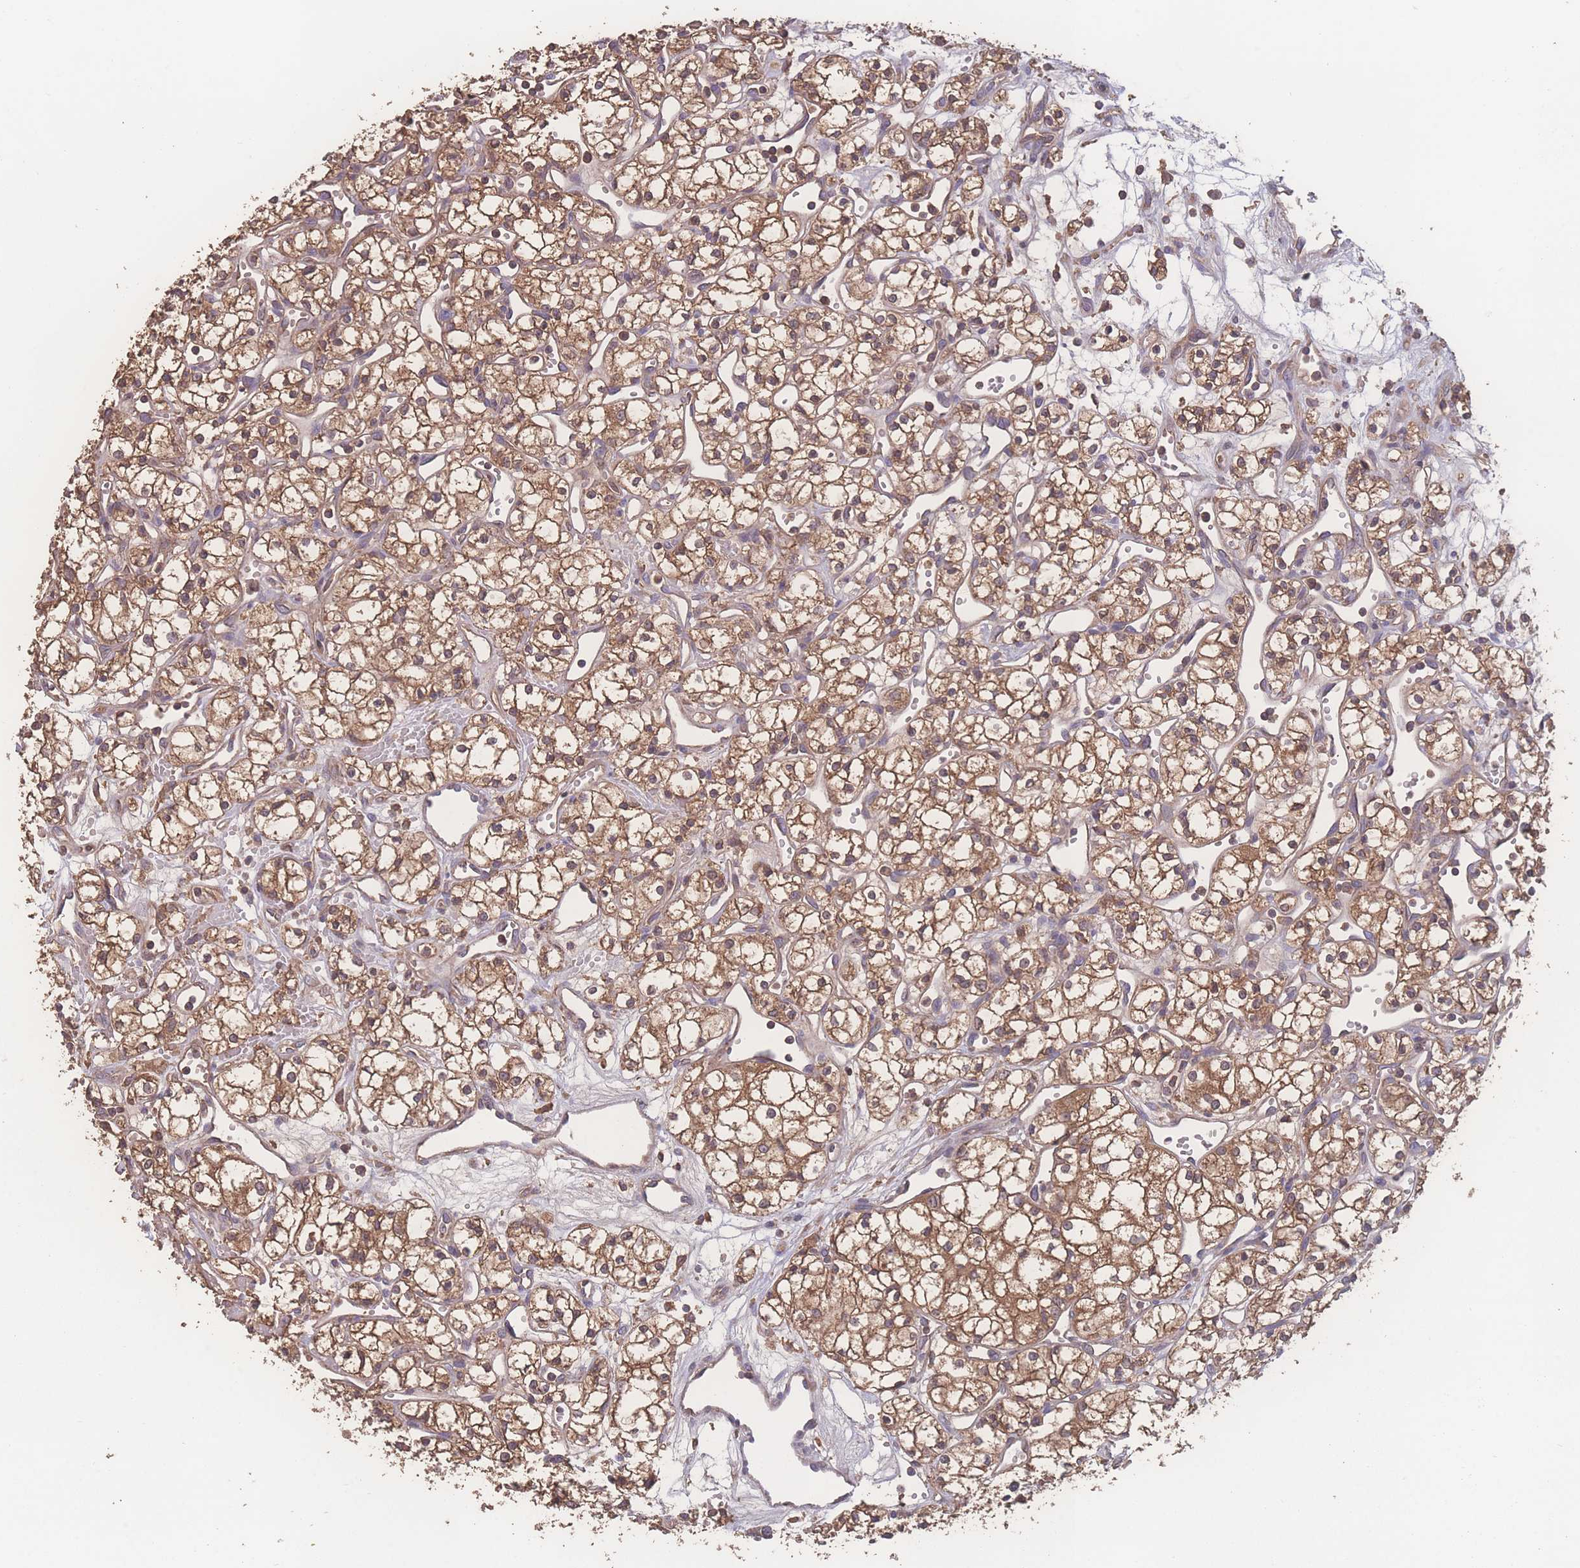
{"staining": {"intensity": "moderate", "quantity": ">75%", "location": "cytoplasmic/membranous"}, "tissue": "renal cancer", "cell_type": "Tumor cells", "image_type": "cancer", "snomed": [{"axis": "morphology", "description": "Adenocarcinoma, NOS"}, {"axis": "topography", "description": "Kidney"}], "caption": "A high-resolution micrograph shows immunohistochemistry (IHC) staining of renal cancer, which displays moderate cytoplasmic/membranous expression in about >75% of tumor cells. (DAB (3,3'-diaminobenzidine) = brown stain, brightfield microscopy at high magnification).", "gene": "ATXN10", "patient": {"sex": "male", "age": 59}}